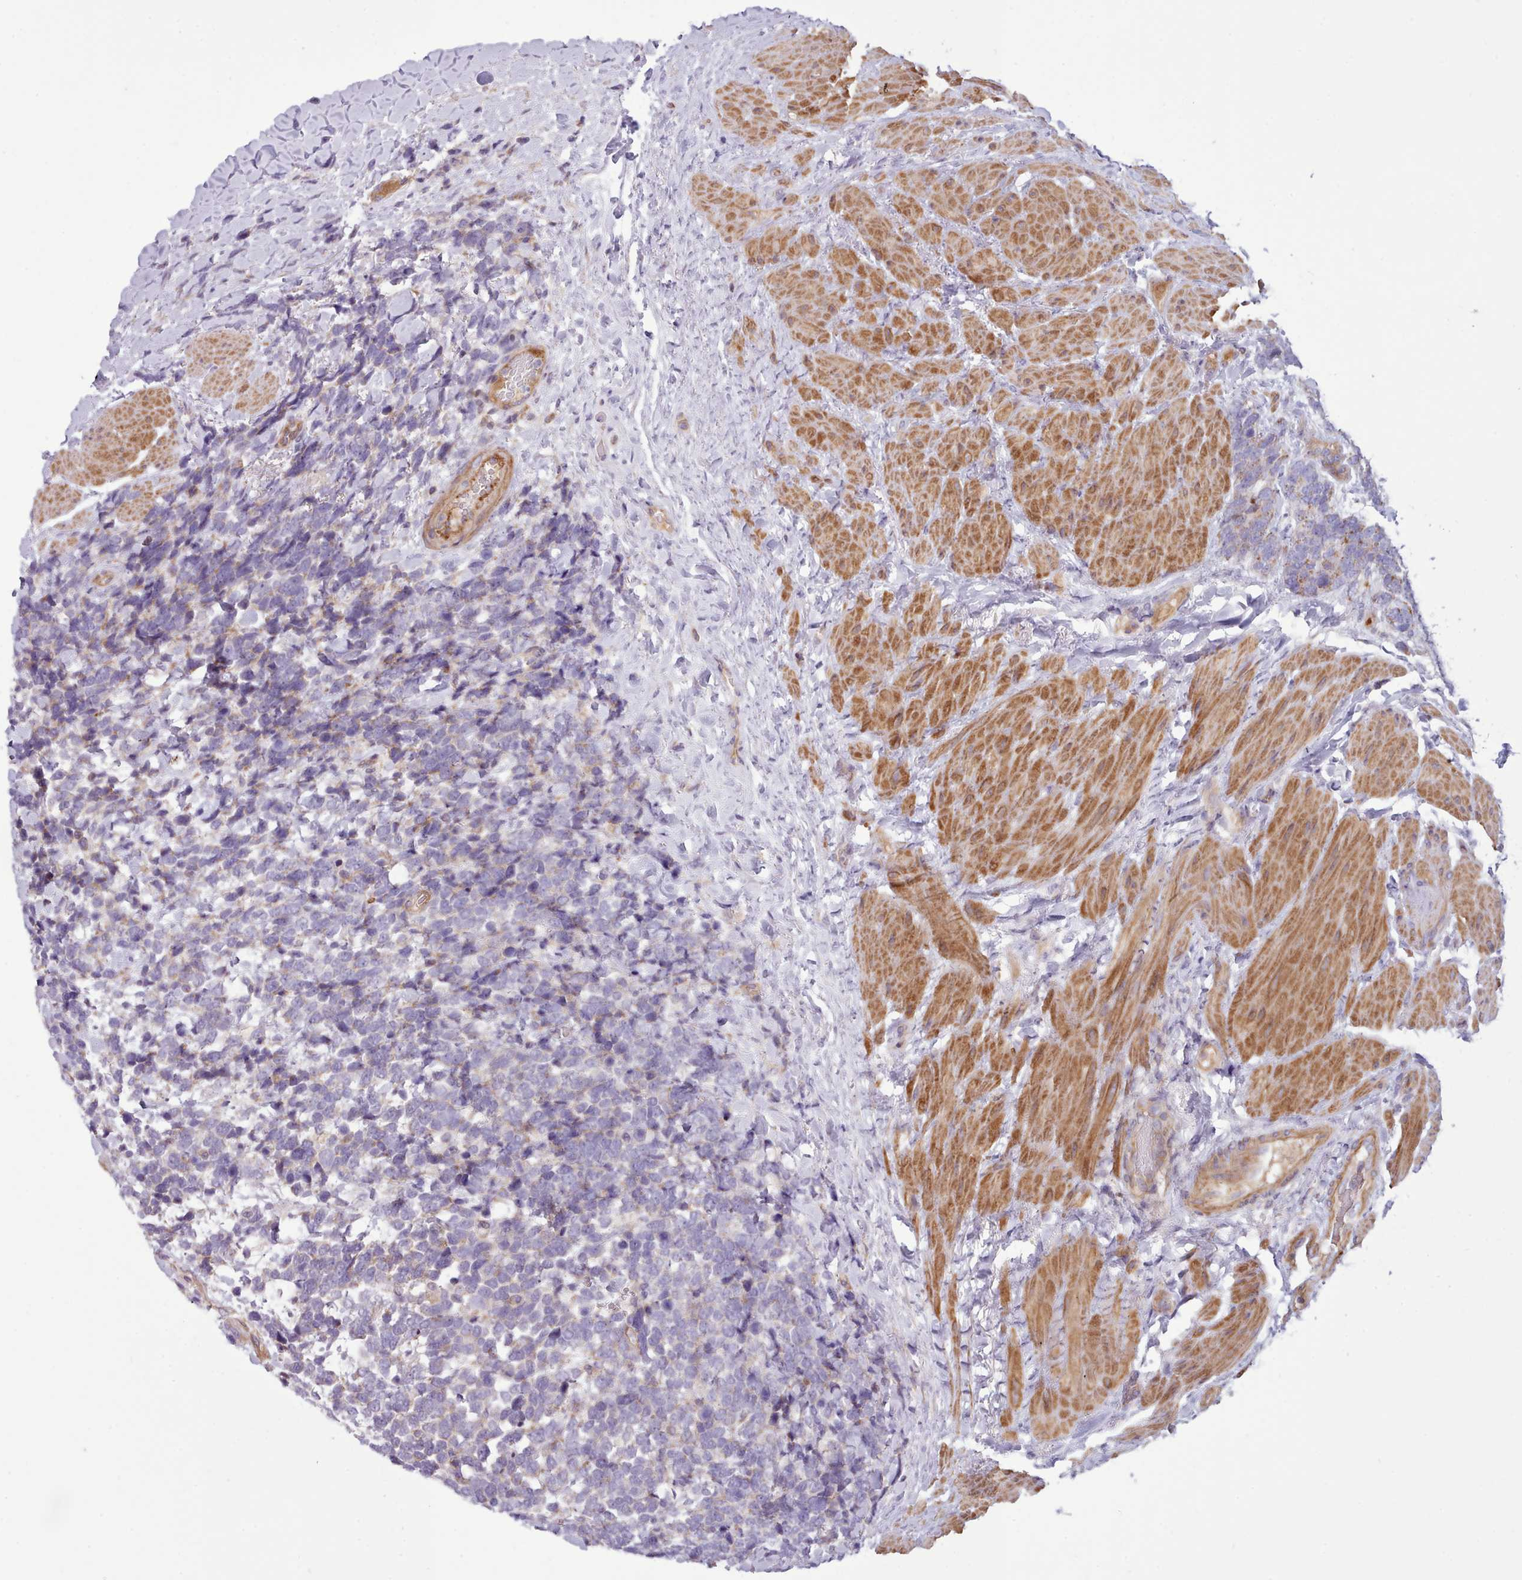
{"staining": {"intensity": "negative", "quantity": "none", "location": "none"}, "tissue": "urothelial cancer", "cell_type": "Tumor cells", "image_type": "cancer", "snomed": [{"axis": "morphology", "description": "Urothelial carcinoma, High grade"}, {"axis": "topography", "description": "Urinary bladder"}], "caption": "Human urothelial carcinoma (high-grade) stained for a protein using immunohistochemistry displays no staining in tumor cells.", "gene": "TENT4B", "patient": {"sex": "female", "age": 82}}